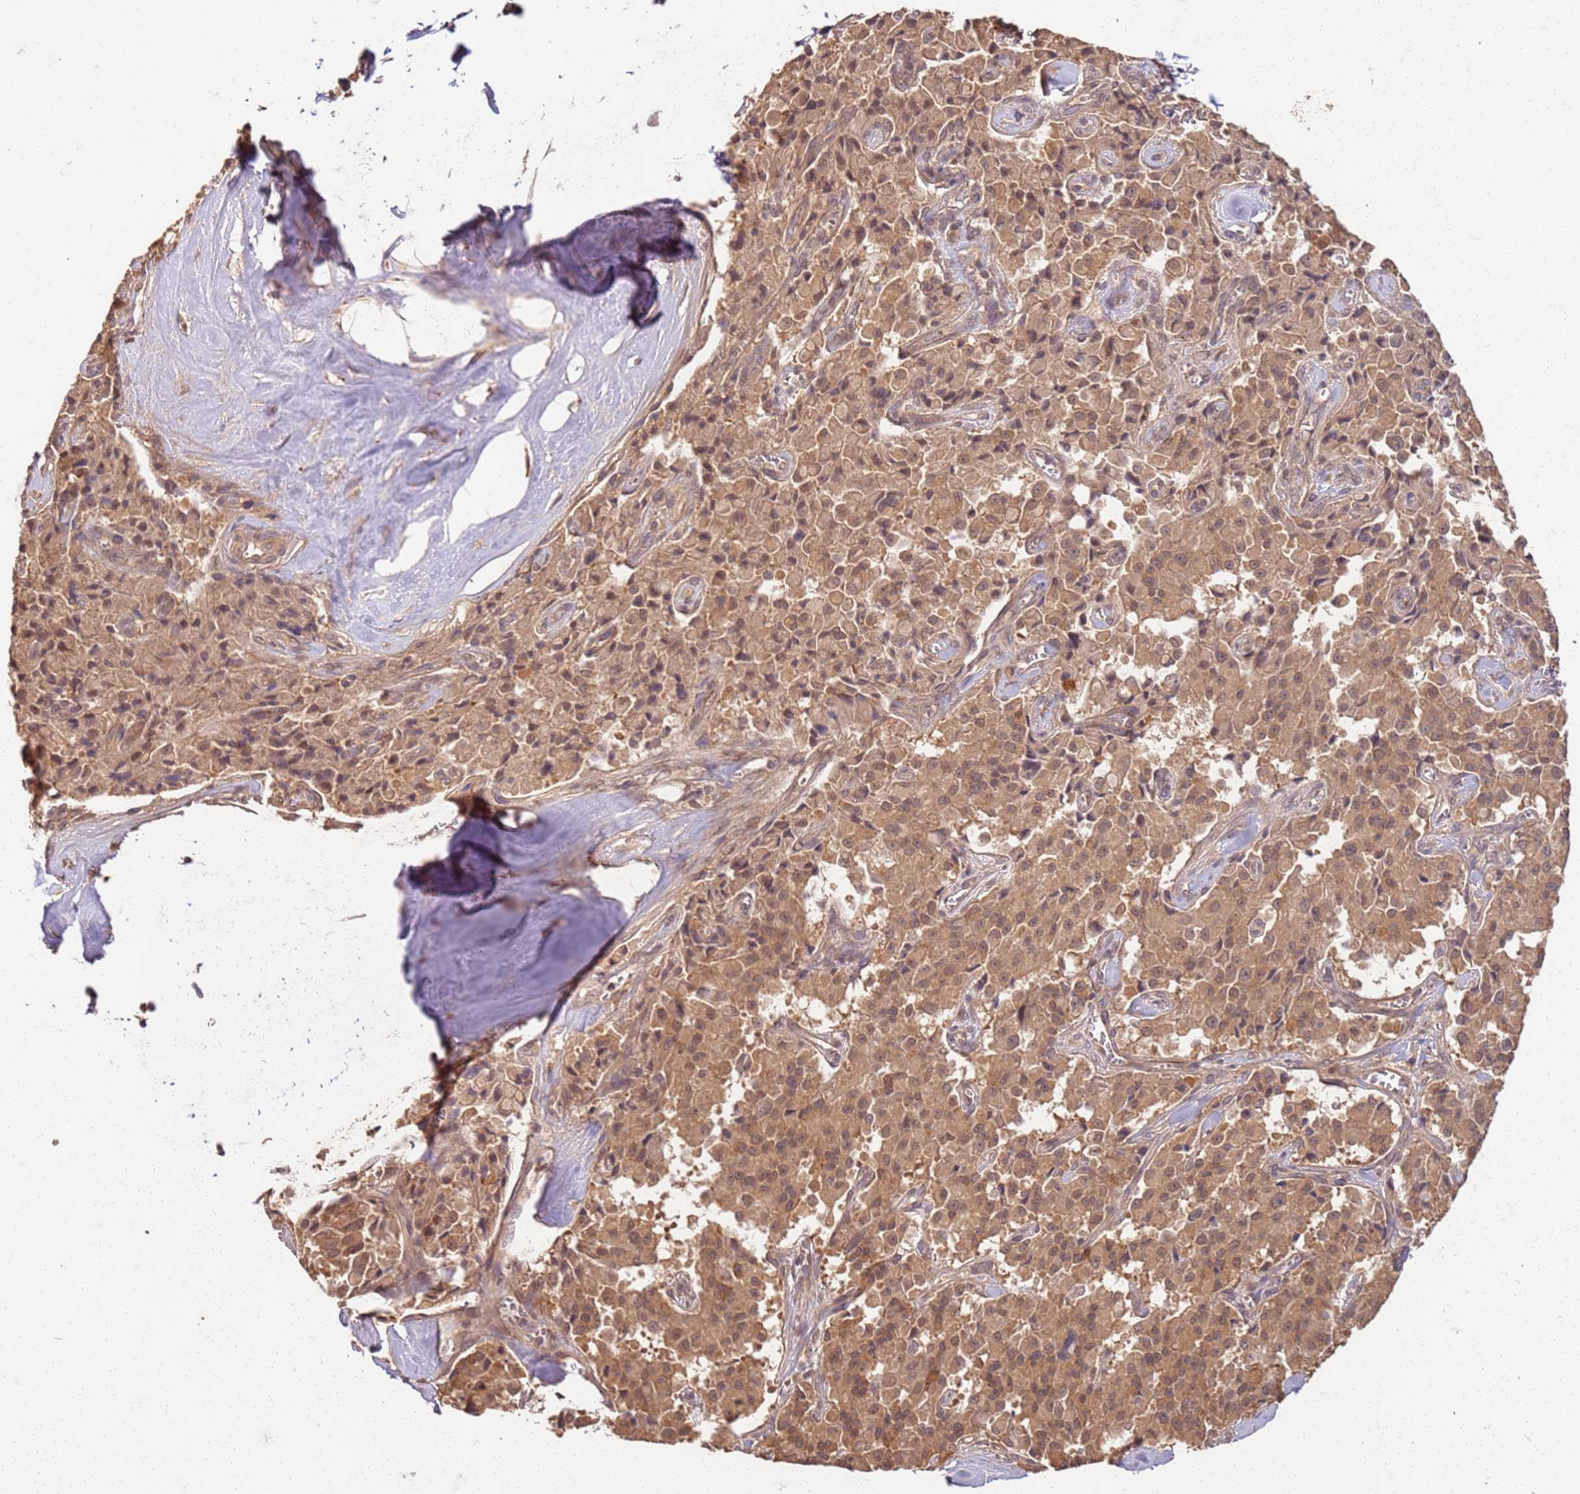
{"staining": {"intensity": "moderate", "quantity": ">75%", "location": "cytoplasmic/membranous,nuclear"}, "tissue": "pancreatic cancer", "cell_type": "Tumor cells", "image_type": "cancer", "snomed": [{"axis": "morphology", "description": "Adenocarcinoma, NOS"}, {"axis": "topography", "description": "Pancreas"}], "caption": "A medium amount of moderate cytoplasmic/membranous and nuclear staining is appreciated in approximately >75% of tumor cells in pancreatic adenocarcinoma tissue.", "gene": "UBE3A", "patient": {"sex": "male", "age": 65}}